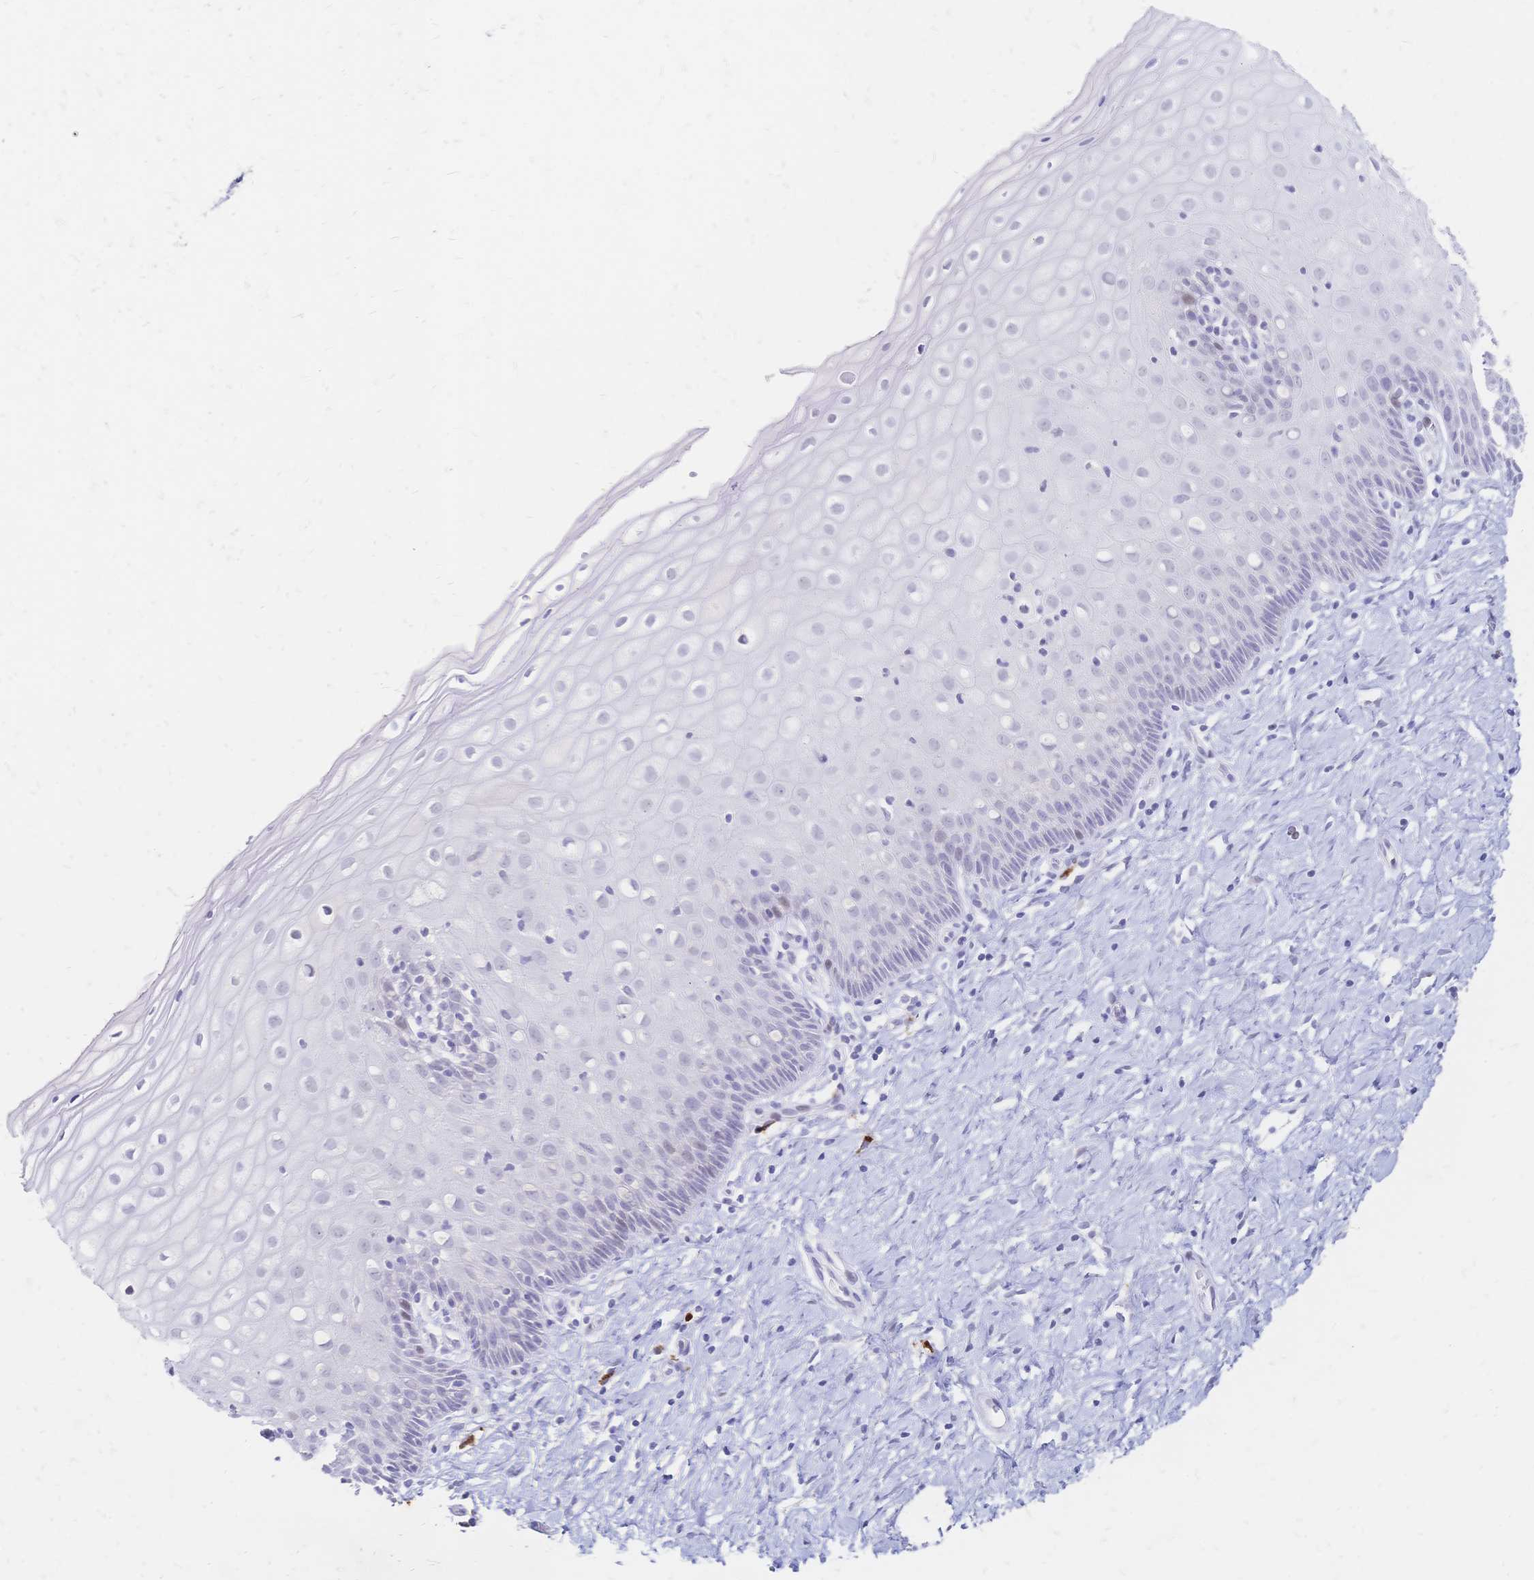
{"staining": {"intensity": "negative", "quantity": "none", "location": "none"}, "tissue": "cervix", "cell_type": "Glandular cells", "image_type": "normal", "snomed": [{"axis": "morphology", "description": "Normal tissue, NOS"}, {"axis": "topography", "description": "Cervix"}], "caption": "This is an immunohistochemistry micrograph of normal human cervix. There is no positivity in glandular cells.", "gene": "PSORS1C2", "patient": {"sex": "female", "age": 37}}